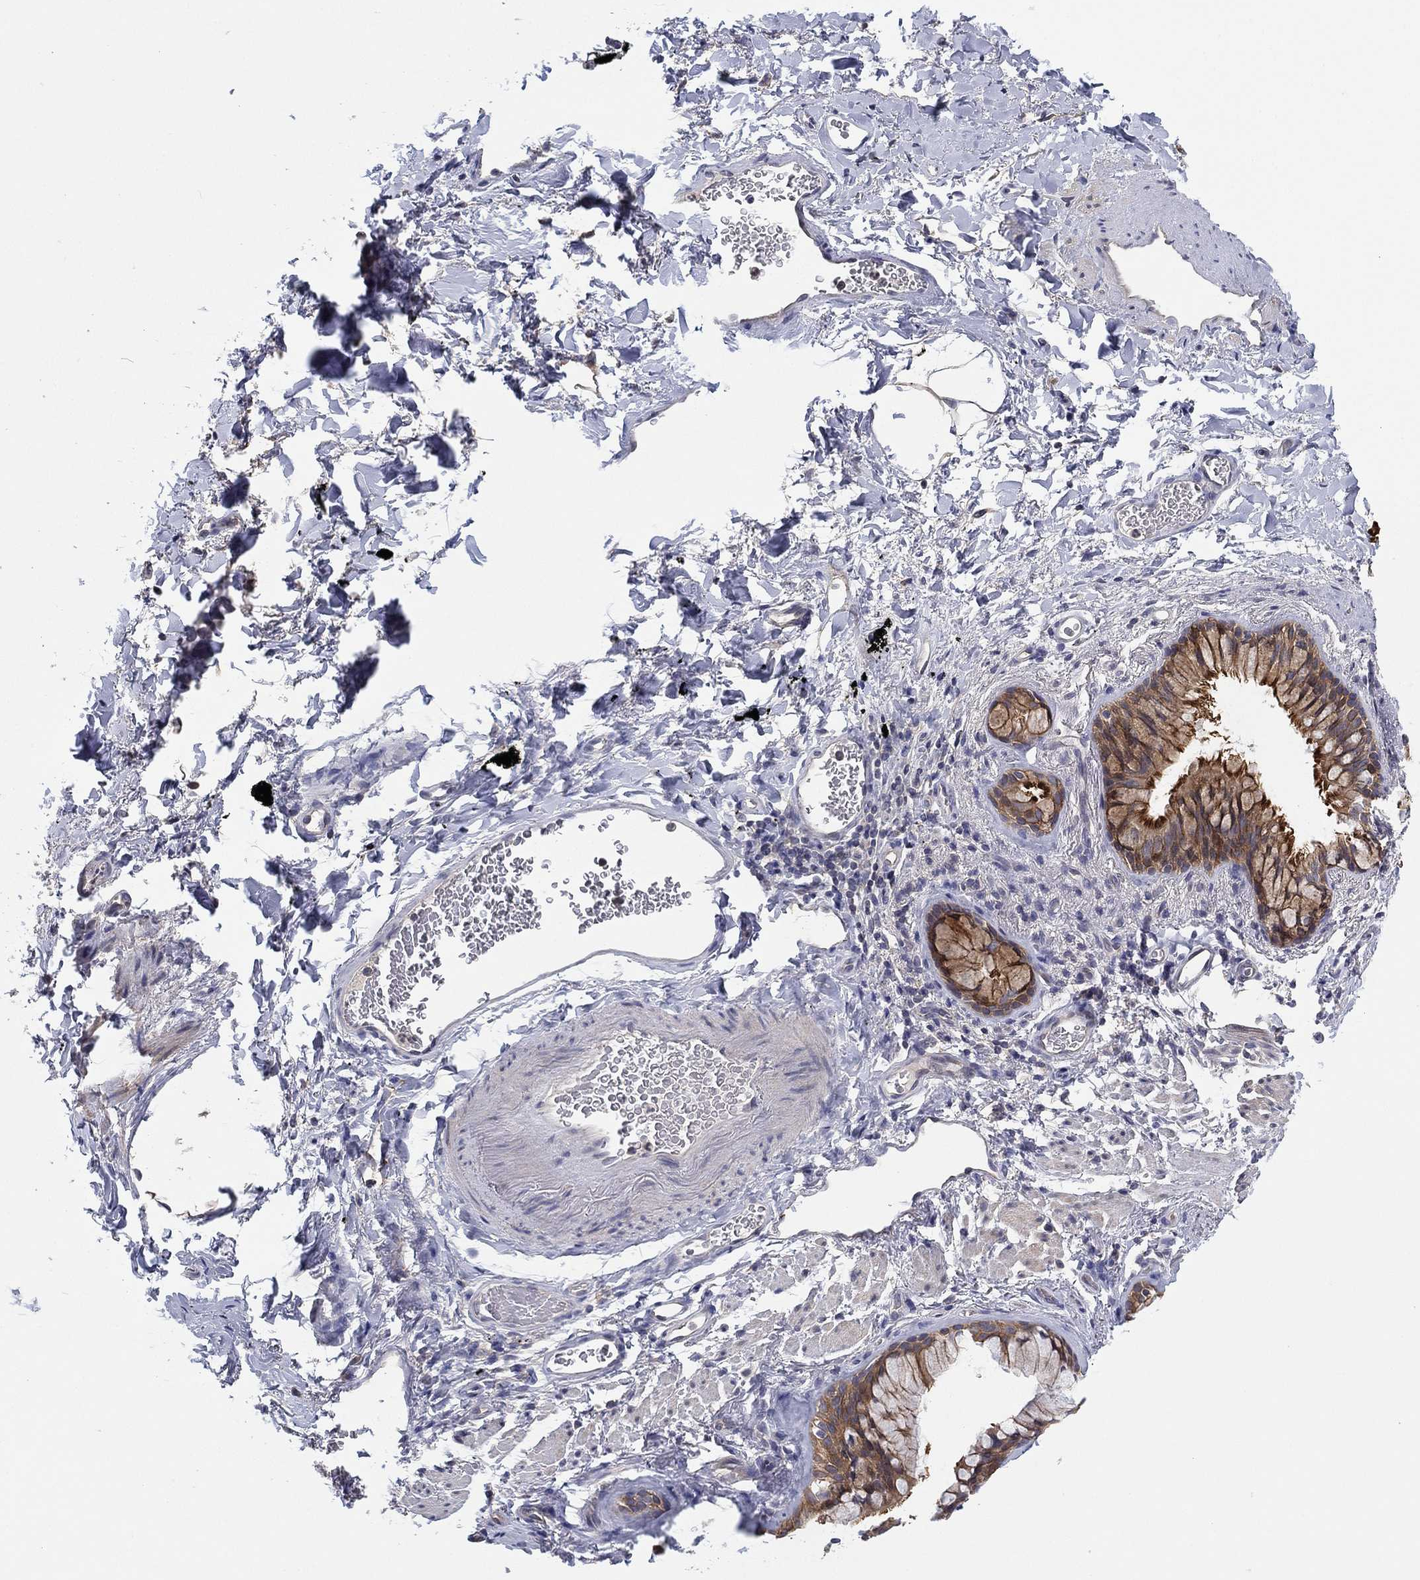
{"staining": {"intensity": "negative", "quantity": "none", "location": "none"}, "tissue": "soft tissue", "cell_type": "Fibroblasts", "image_type": "normal", "snomed": [{"axis": "morphology", "description": "Normal tissue, NOS"}, {"axis": "morphology", "description": "Adenocarcinoma, NOS"}, {"axis": "topography", "description": "Cartilage tissue"}, {"axis": "topography", "description": "Lung"}], "caption": "Normal soft tissue was stained to show a protein in brown. There is no significant positivity in fibroblasts. (DAB (3,3'-diaminobenzidine) immunohistochemistry visualized using brightfield microscopy, high magnification).", "gene": "MPP7", "patient": {"sex": "male", "age": 59}}